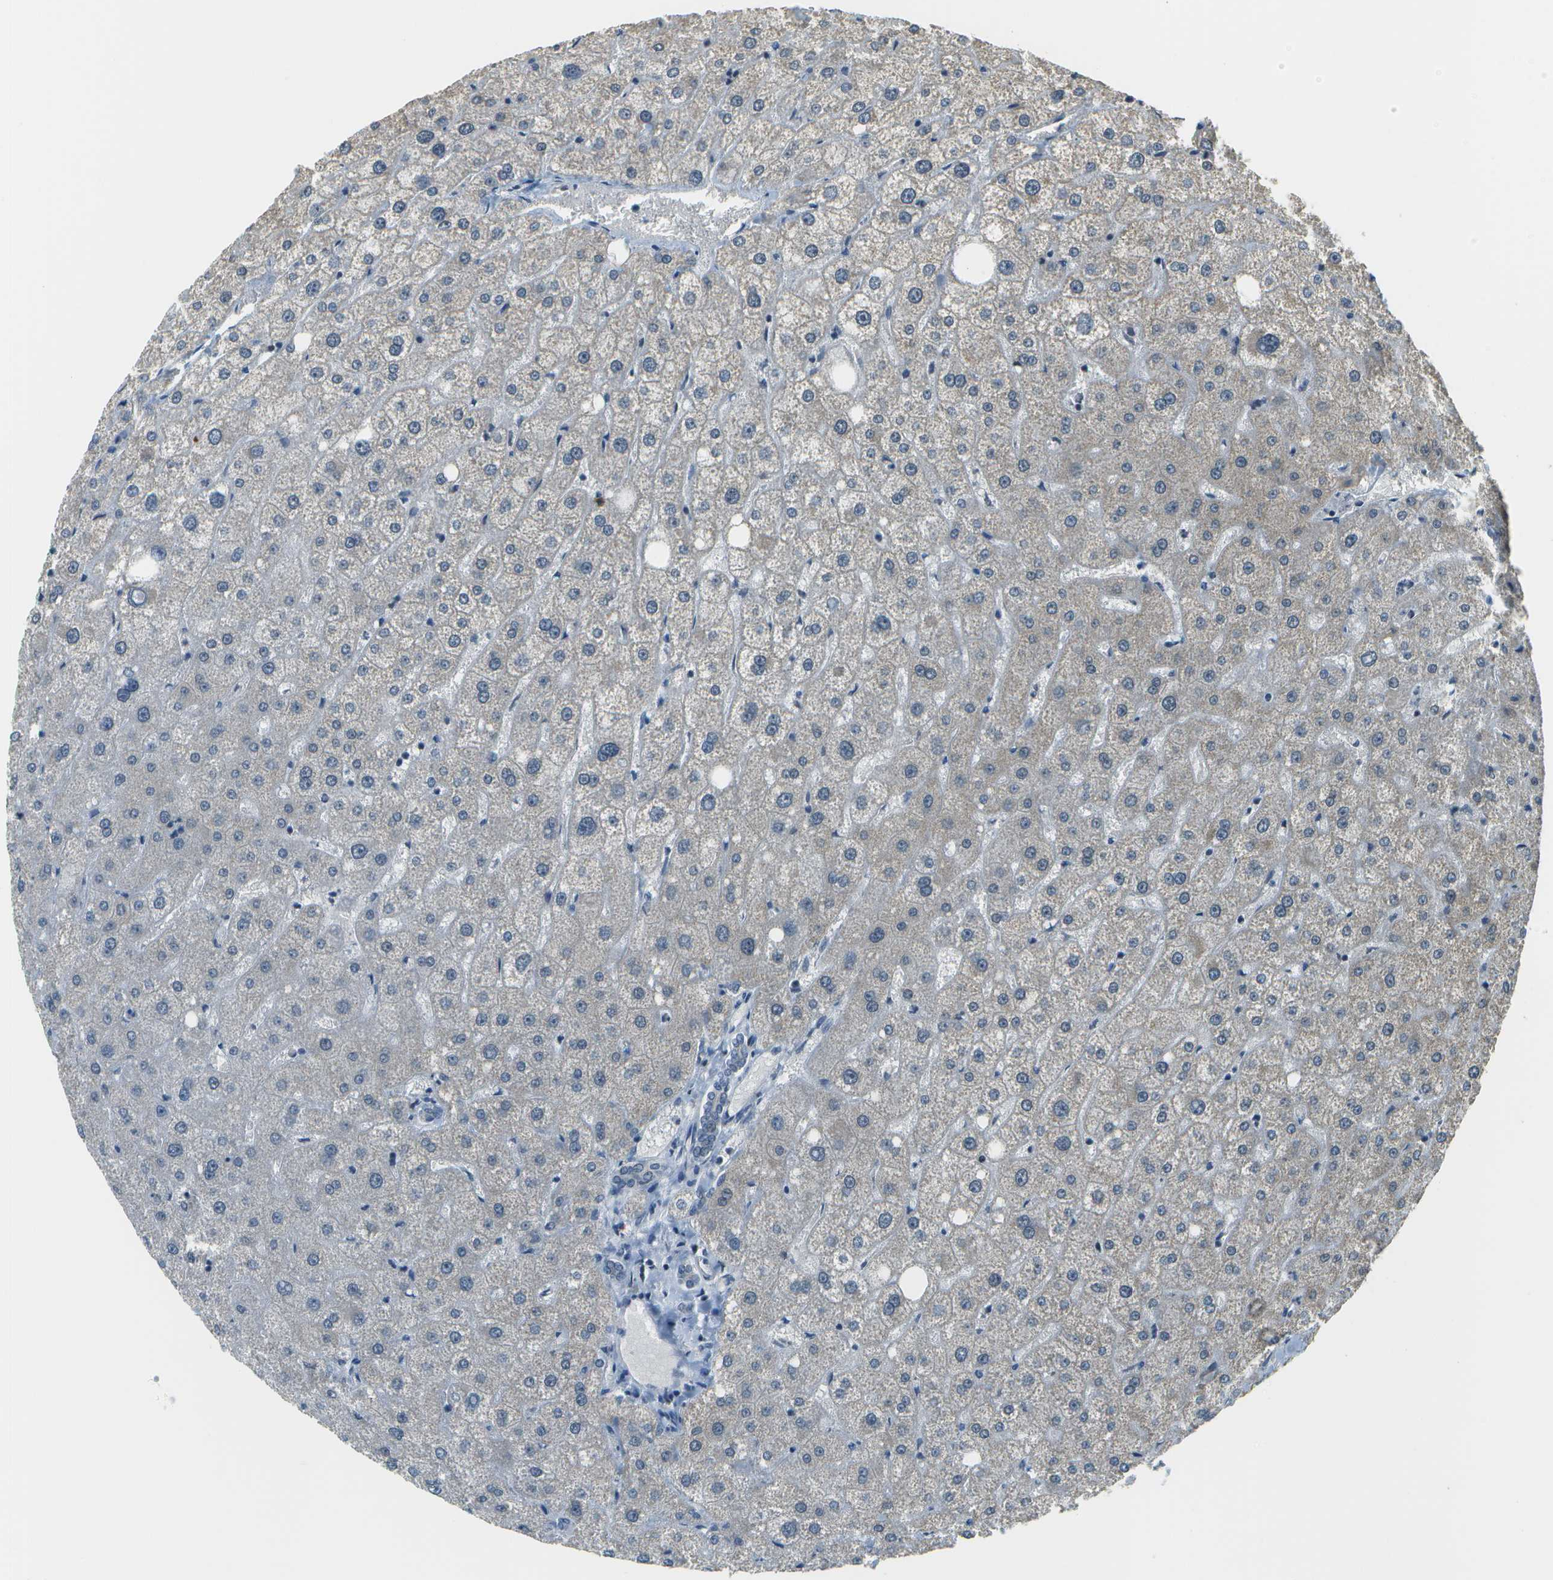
{"staining": {"intensity": "negative", "quantity": "none", "location": "none"}, "tissue": "liver", "cell_type": "Cholangiocytes", "image_type": "normal", "snomed": [{"axis": "morphology", "description": "Normal tissue, NOS"}, {"axis": "topography", "description": "Liver"}], "caption": "This is a image of IHC staining of normal liver, which shows no expression in cholangiocytes.", "gene": "ABL2", "patient": {"sex": "male", "age": 73}}